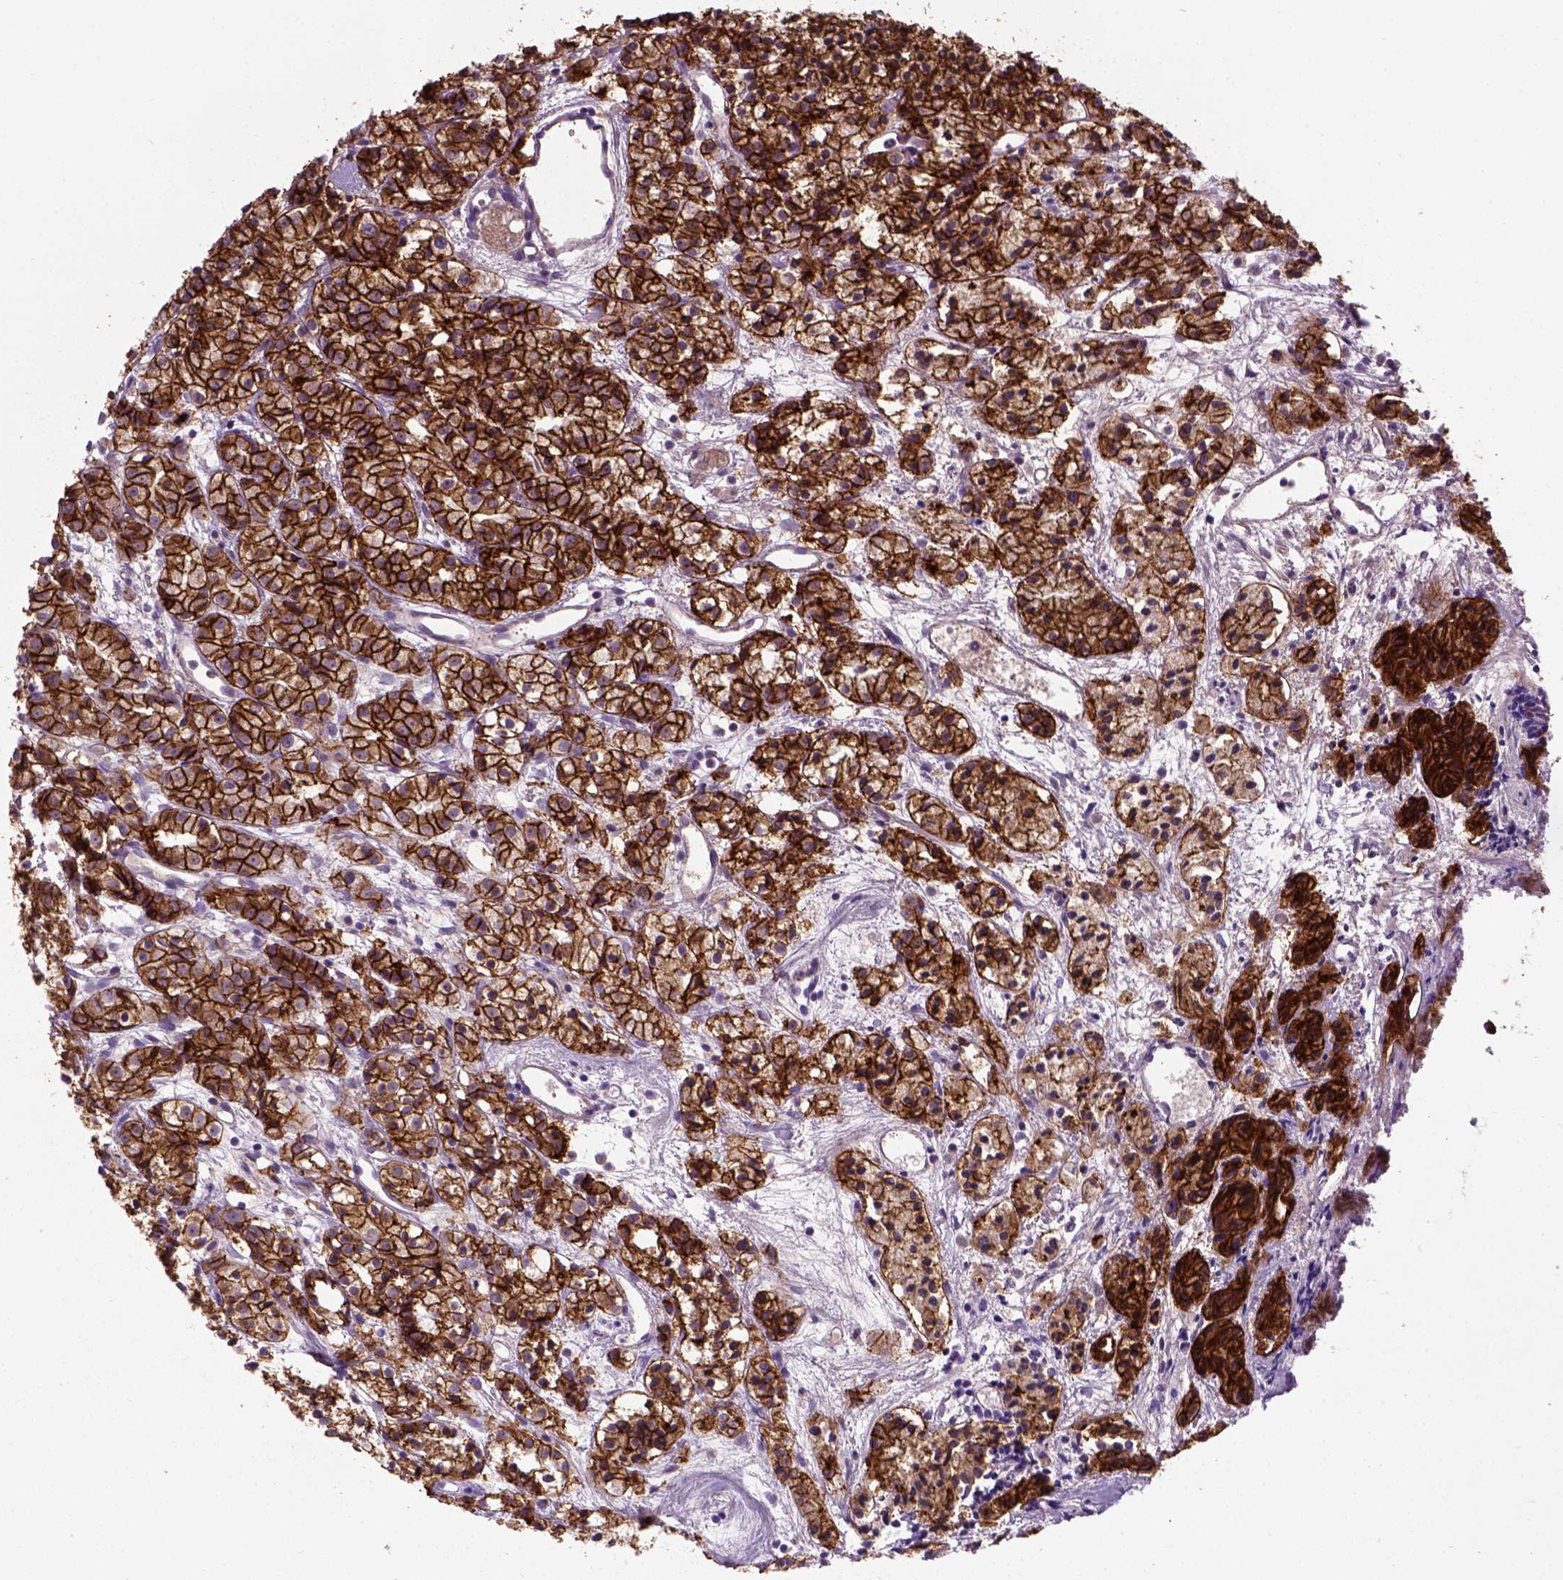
{"staining": {"intensity": "strong", "quantity": ">75%", "location": "cytoplasmic/membranous"}, "tissue": "prostate cancer", "cell_type": "Tumor cells", "image_type": "cancer", "snomed": [{"axis": "morphology", "description": "Adenocarcinoma, Medium grade"}, {"axis": "topography", "description": "Prostate"}], "caption": "Tumor cells demonstrate high levels of strong cytoplasmic/membranous positivity in approximately >75% of cells in prostate adenocarcinoma (medium-grade).", "gene": "CDH1", "patient": {"sex": "male", "age": 74}}